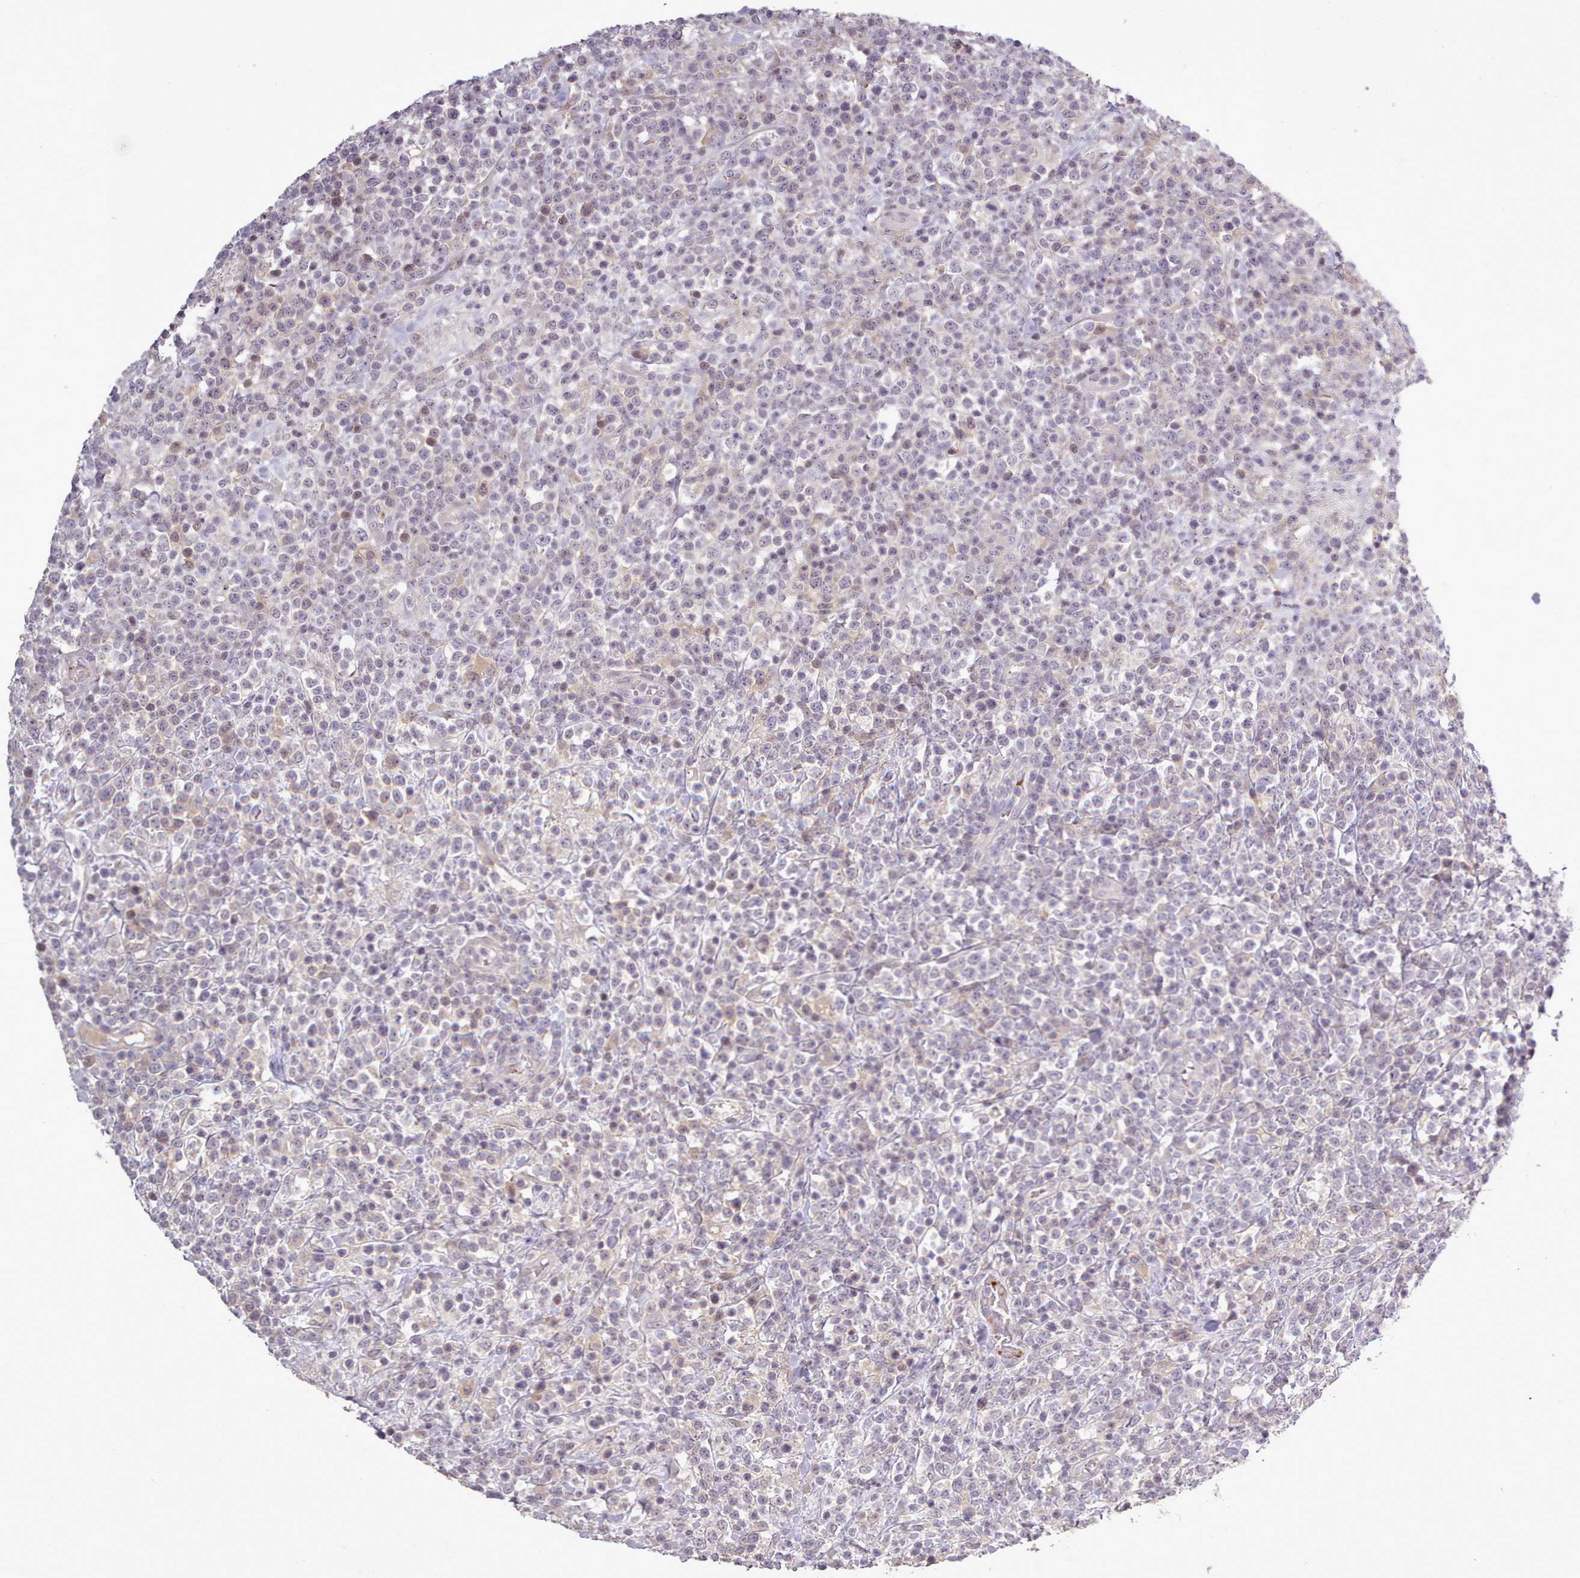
{"staining": {"intensity": "negative", "quantity": "none", "location": "none"}, "tissue": "lymphoma", "cell_type": "Tumor cells", "image_type": "cancer", "snomed": [{"axis": "morphology", "description": "Malignant lymphoma, non-Hodgkin's type, High grade"}, {"axis": "topography", "description": "Colon"}], "caption": "Immunohistochemistry of human lymphoma reveals no expression in tumor cells. The staining was performed using DAB to visualize the protein expression in brown, while the nuclei were stained in blue with hematoxylin (Magnification: 20x).", "gene": "LEFTY2", "patient": {"sex": "female", "age": 53}}